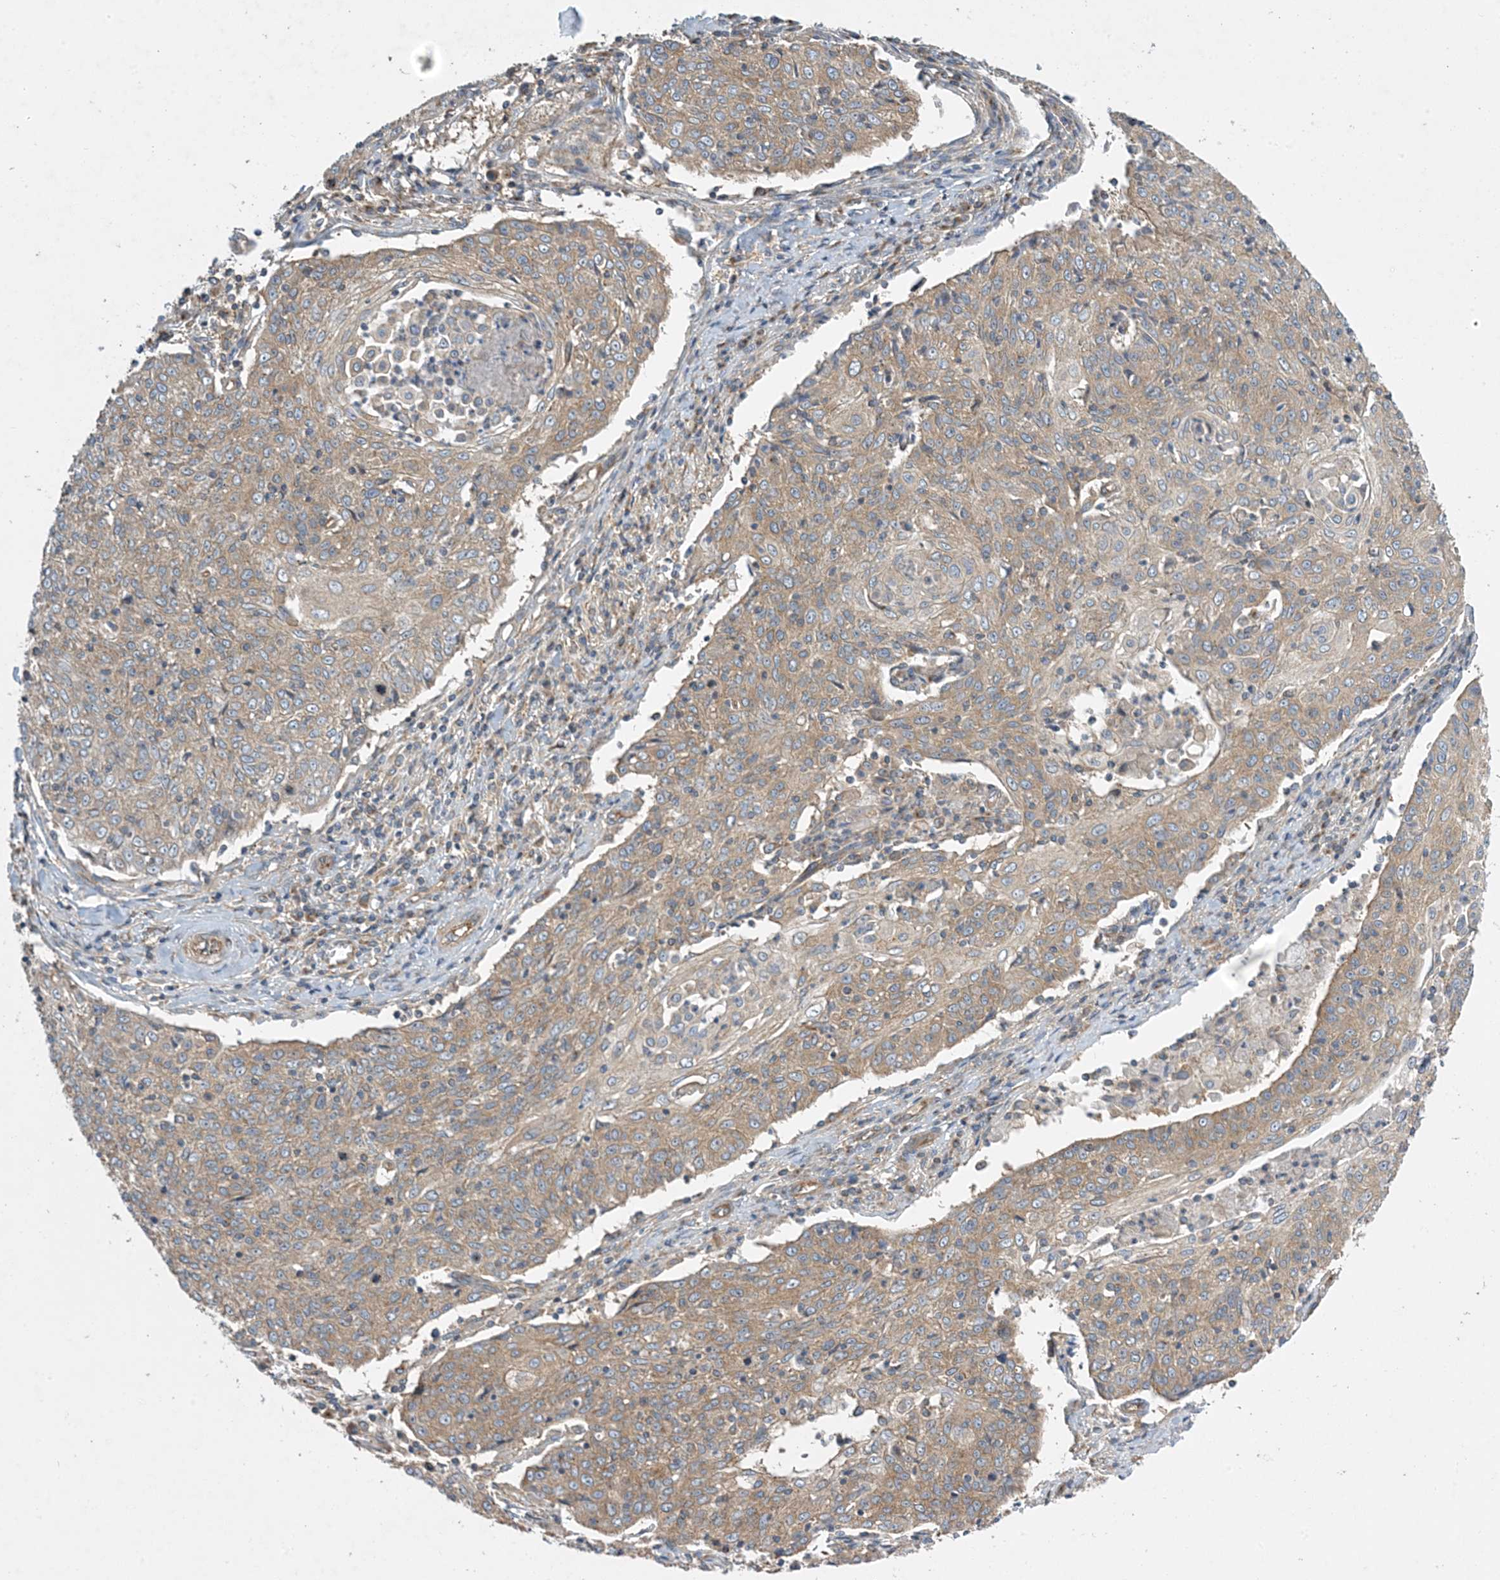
{"staining": {"intensity": "weak", "quantity": "25%-75%", "location": "cytoplasmic/membranous"}, "tissue": "cervical cancer", "cell_type": "Tumor cells", "image_type": "cancer", "snomed": [{"axis": "morphology", "description": "Squamous cell carcinoma, NOS"}, {"axis": "topography", "description": "Cervix"}], "caption": "Cervical squamous cell carcinoma stained with a protein marker exhibits weak staining in tumor cells.", "gene": "SIDT1", "patient": {"sex": "female", "age": 48}}